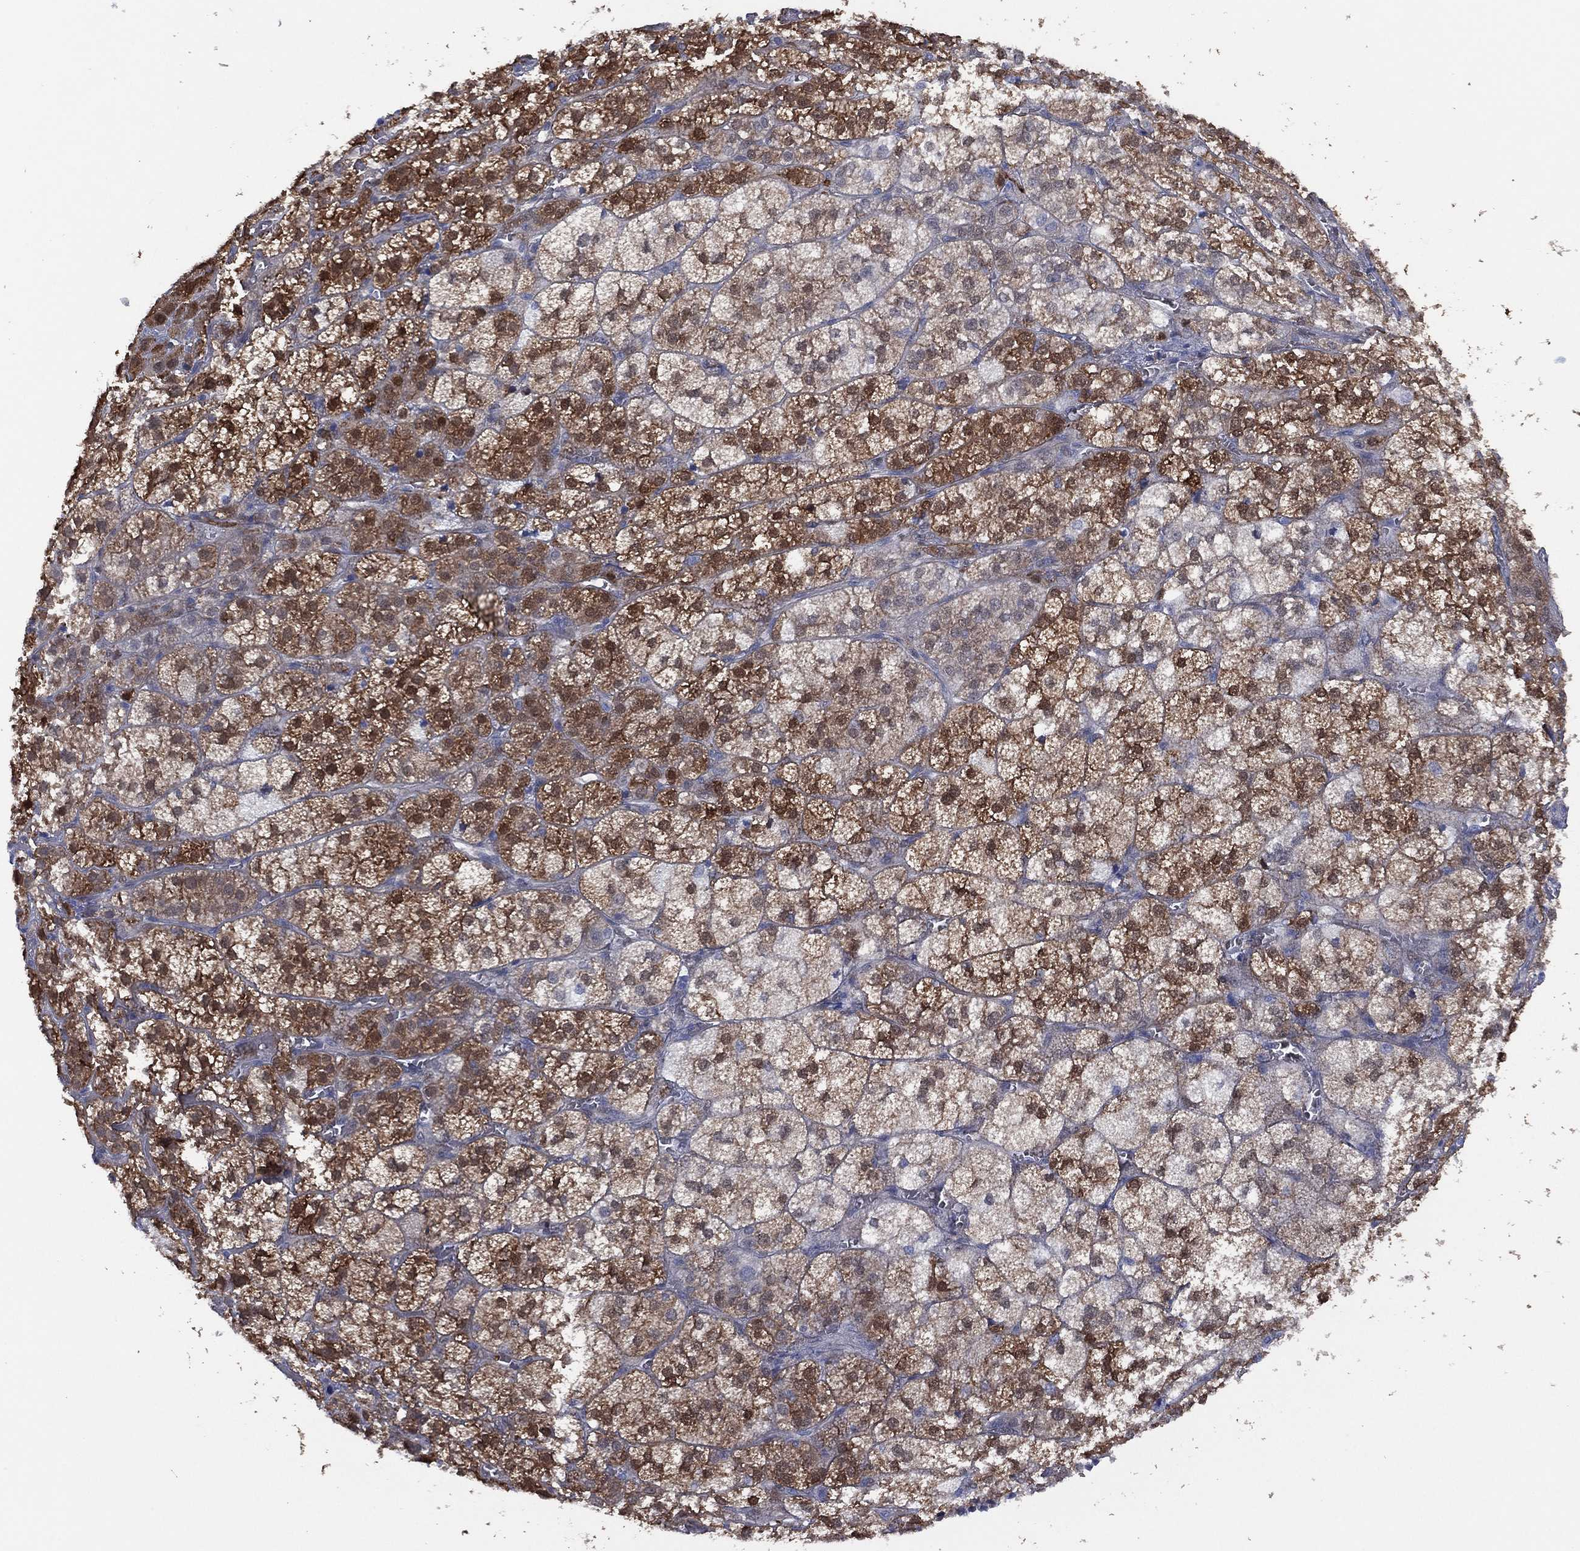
{"staining": {"intensity": "strong", "quantity": "25%-75%", "location": "cytoplasmic/membranous,nuclear"}, "tissue": "adrenal gland", "cell_type": "Glandular cells", "image_type": "normal", "snomed": [{"axis": "morphology", "description": "Normal tissue, NOS"}, {"axis": "topography", "description": "Adrenal gland"}], "caption": "A brown stain highlights strong cytoplasmic/membranous,nuclear positivity of a protein in glandular cells of unremarkable human adrenal gland. Using DAB (brown) and hematoxylin (blue) stains, captured at high magnification using brightfield microscopy.", "gene": "DDAH1", "patient": {"sex": "female", "age": 60}}